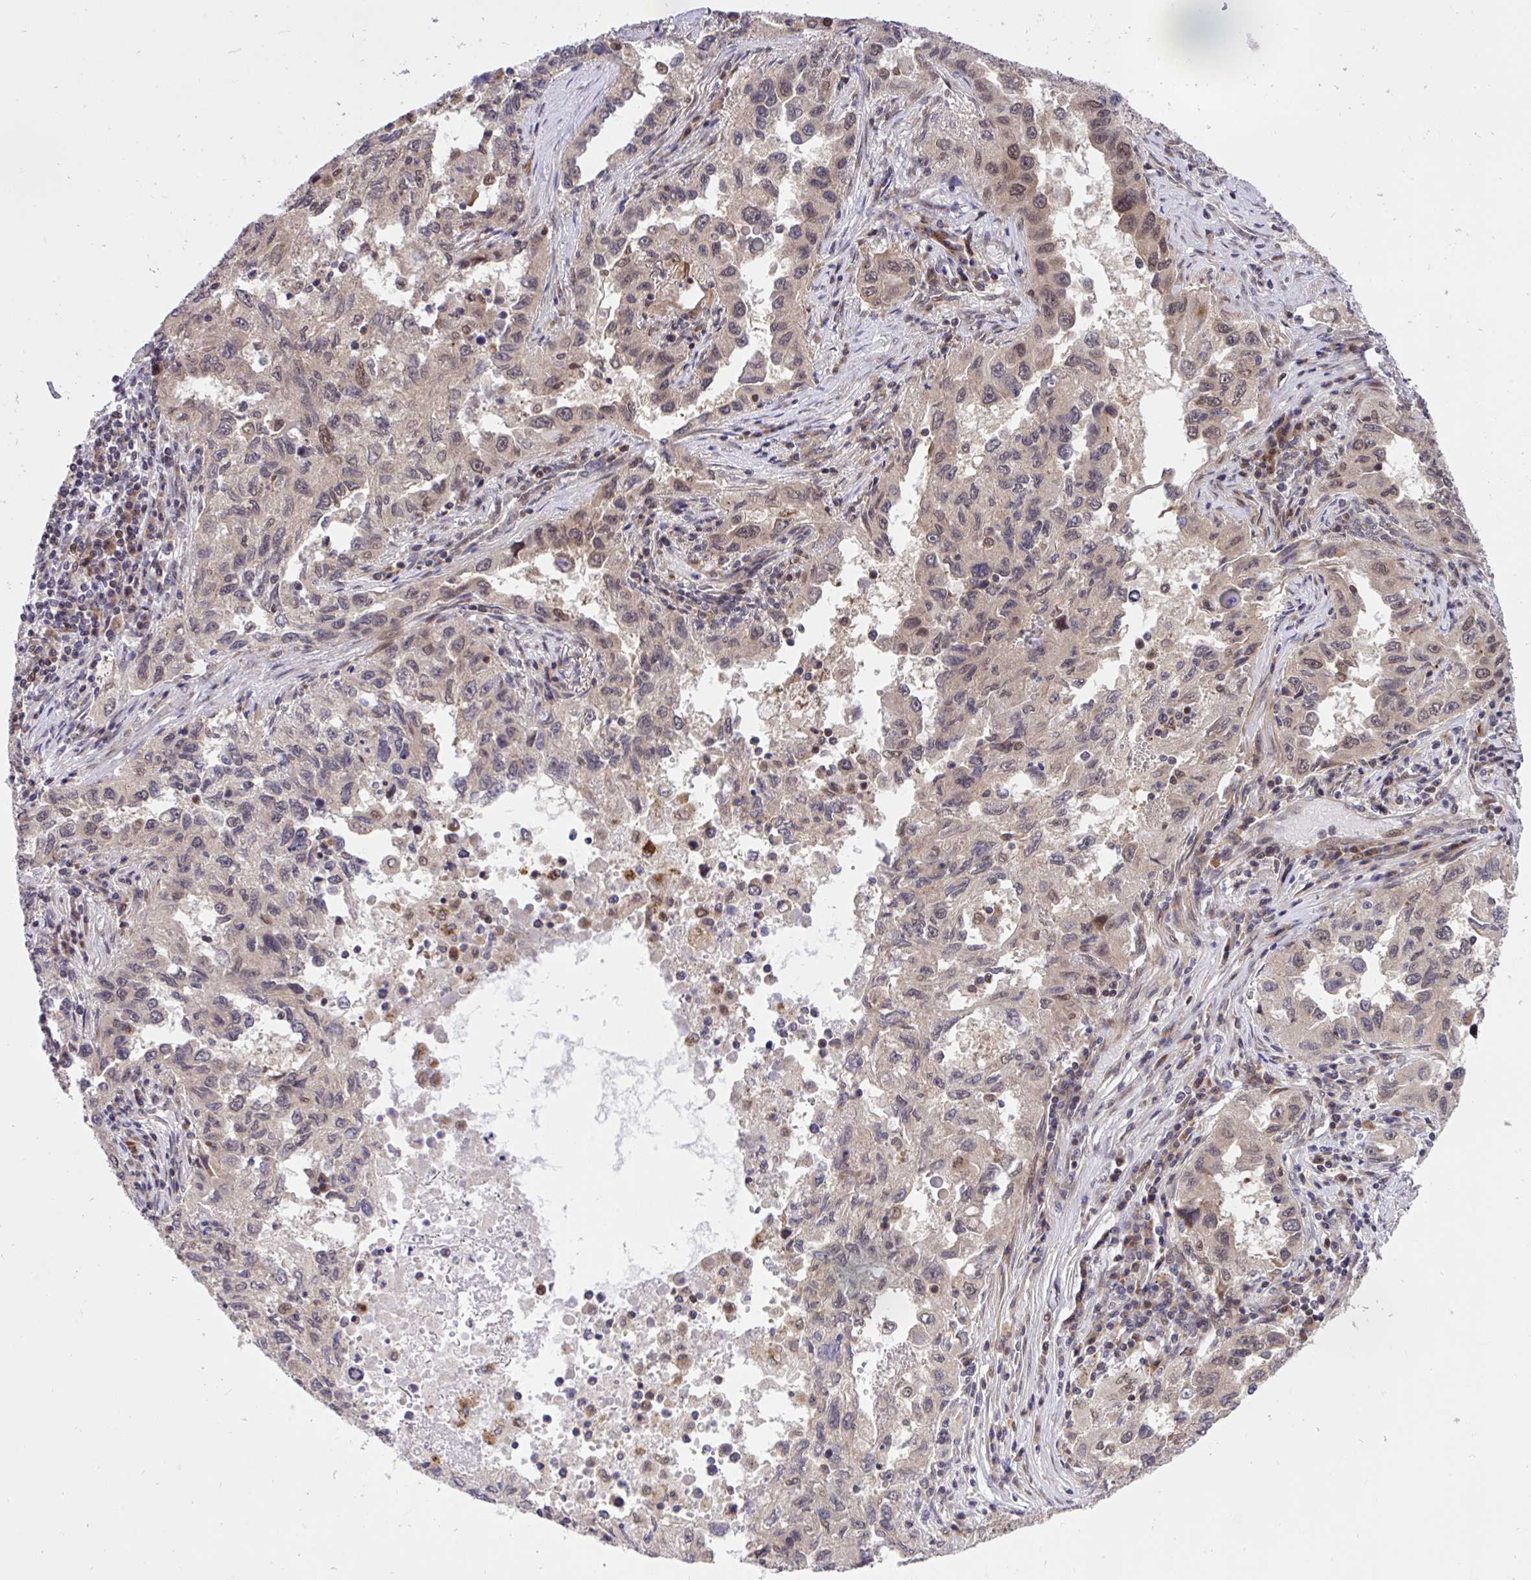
{"staining": {"intensity": "weak", "quantity": ">75%", "location": "cytoplasmic/membranous"}, "tissue": "lung cancer", "cell_type": "Tumor cells", "image_type": "cancer", "snomed": [{"axis": "morphology", "description": "Adenocarcinoma, NOS"}, {"axis": "topography", "description": "Lung"}], "caption": "Brown immunohistochemical staining in human lung cancer displays weak cytoplasmic/membranous expression in approximately >75% of tumor cells. The protein of interest is stained brown, and the nuclei are stained in blue (DAB IHC with brightfield microscopy, high magnification).", "gene": "ERI1", "patient": {"sex": "female", "age": 73}}